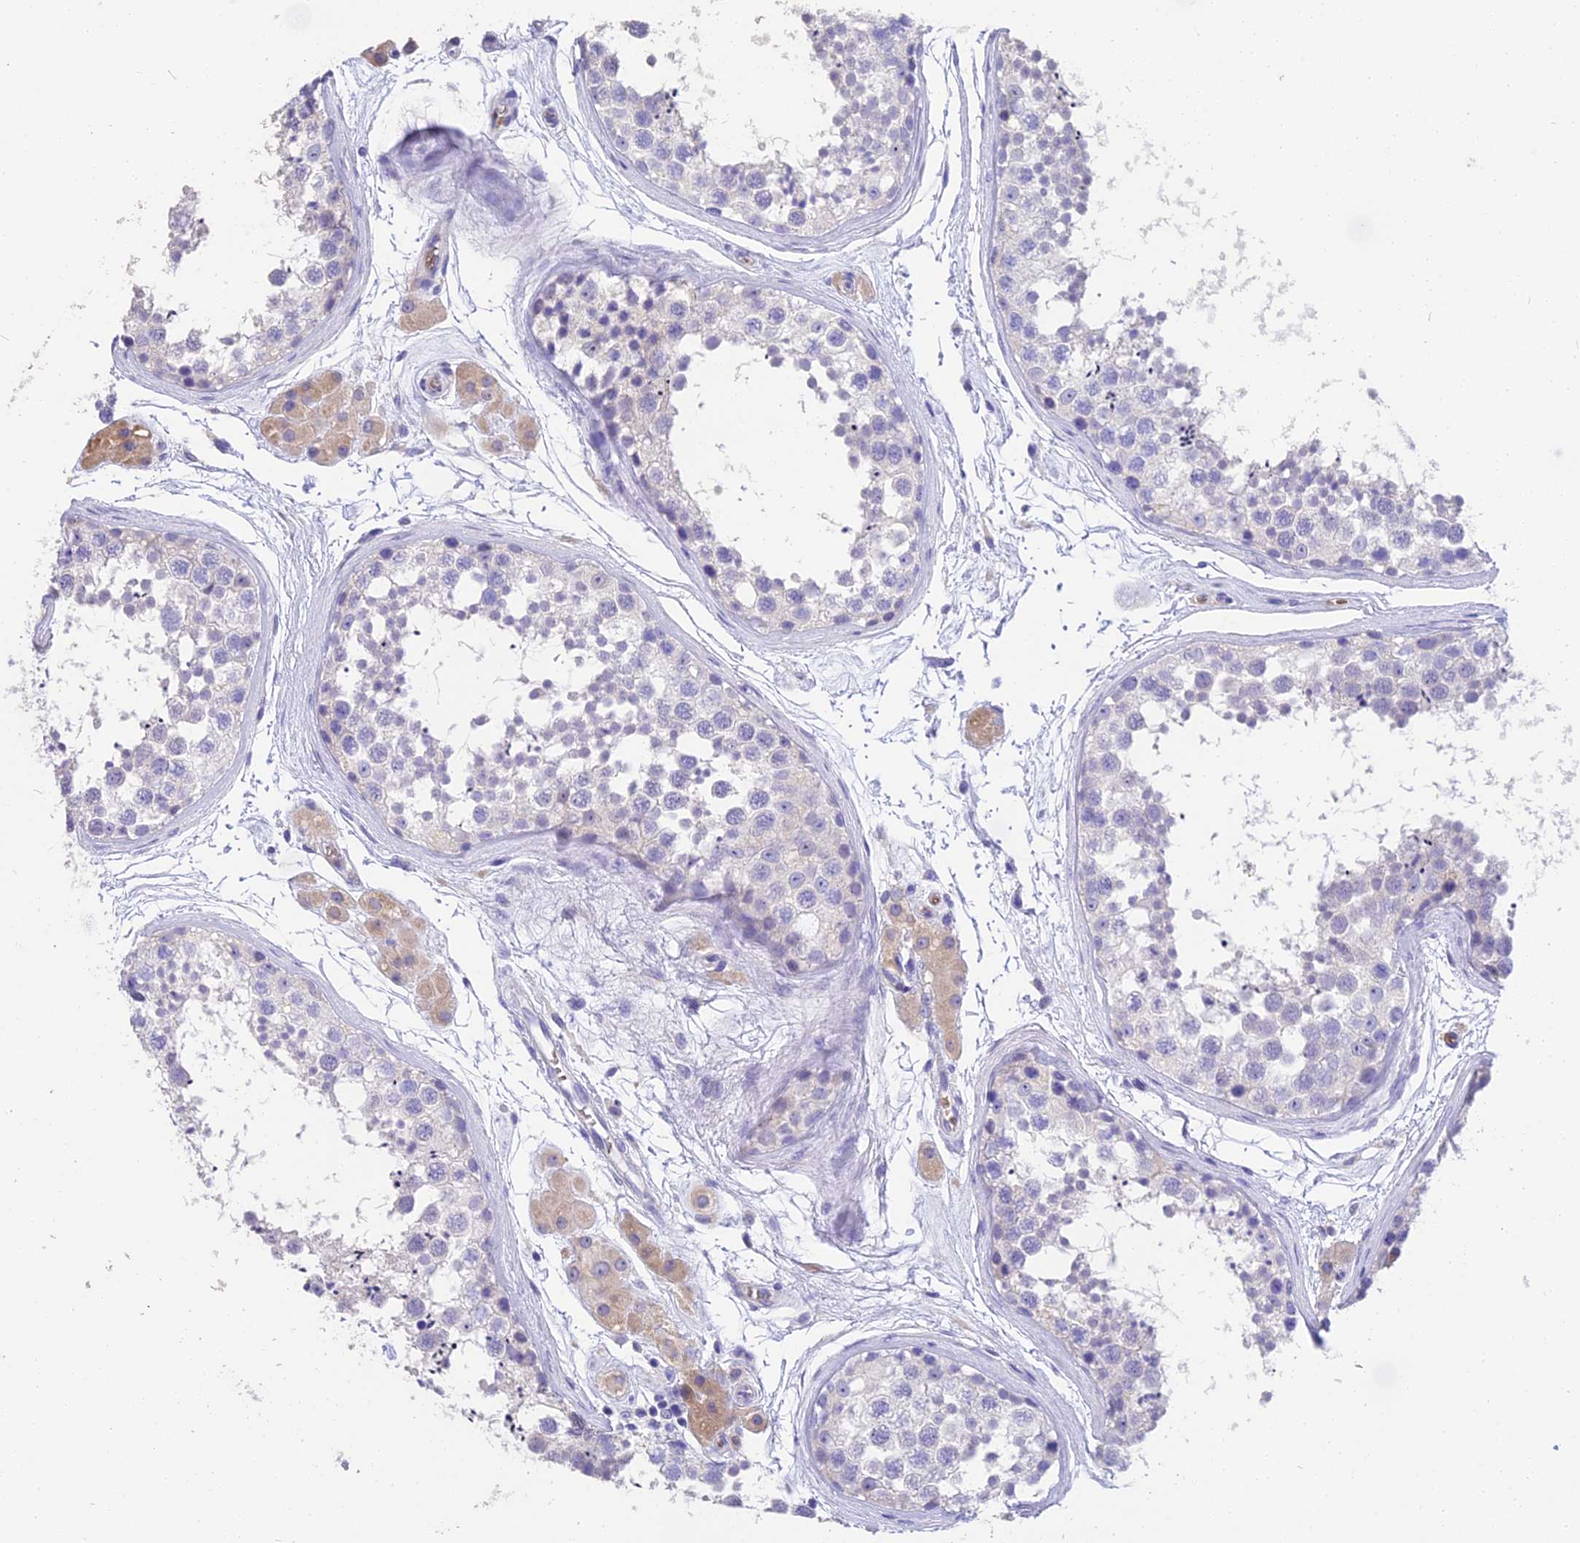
{"staining": {"intensity": "negative", "quantity": "none", "location": "none"}, "tissue": "testis", "cell_type": "Cells in seminiferous ducts", "image_type": "normal", "snomed": [{"axis": "morphology", "description": "Normal tissue, NOS"}, {"axis": "topography", "description": "Testis"}], "caption": "The photomicrograph displays no significant positivity in cells in seminiferous ducts of testis.", "gene": "TNNC2", "patient": {"sex": "male", "age": 56}}